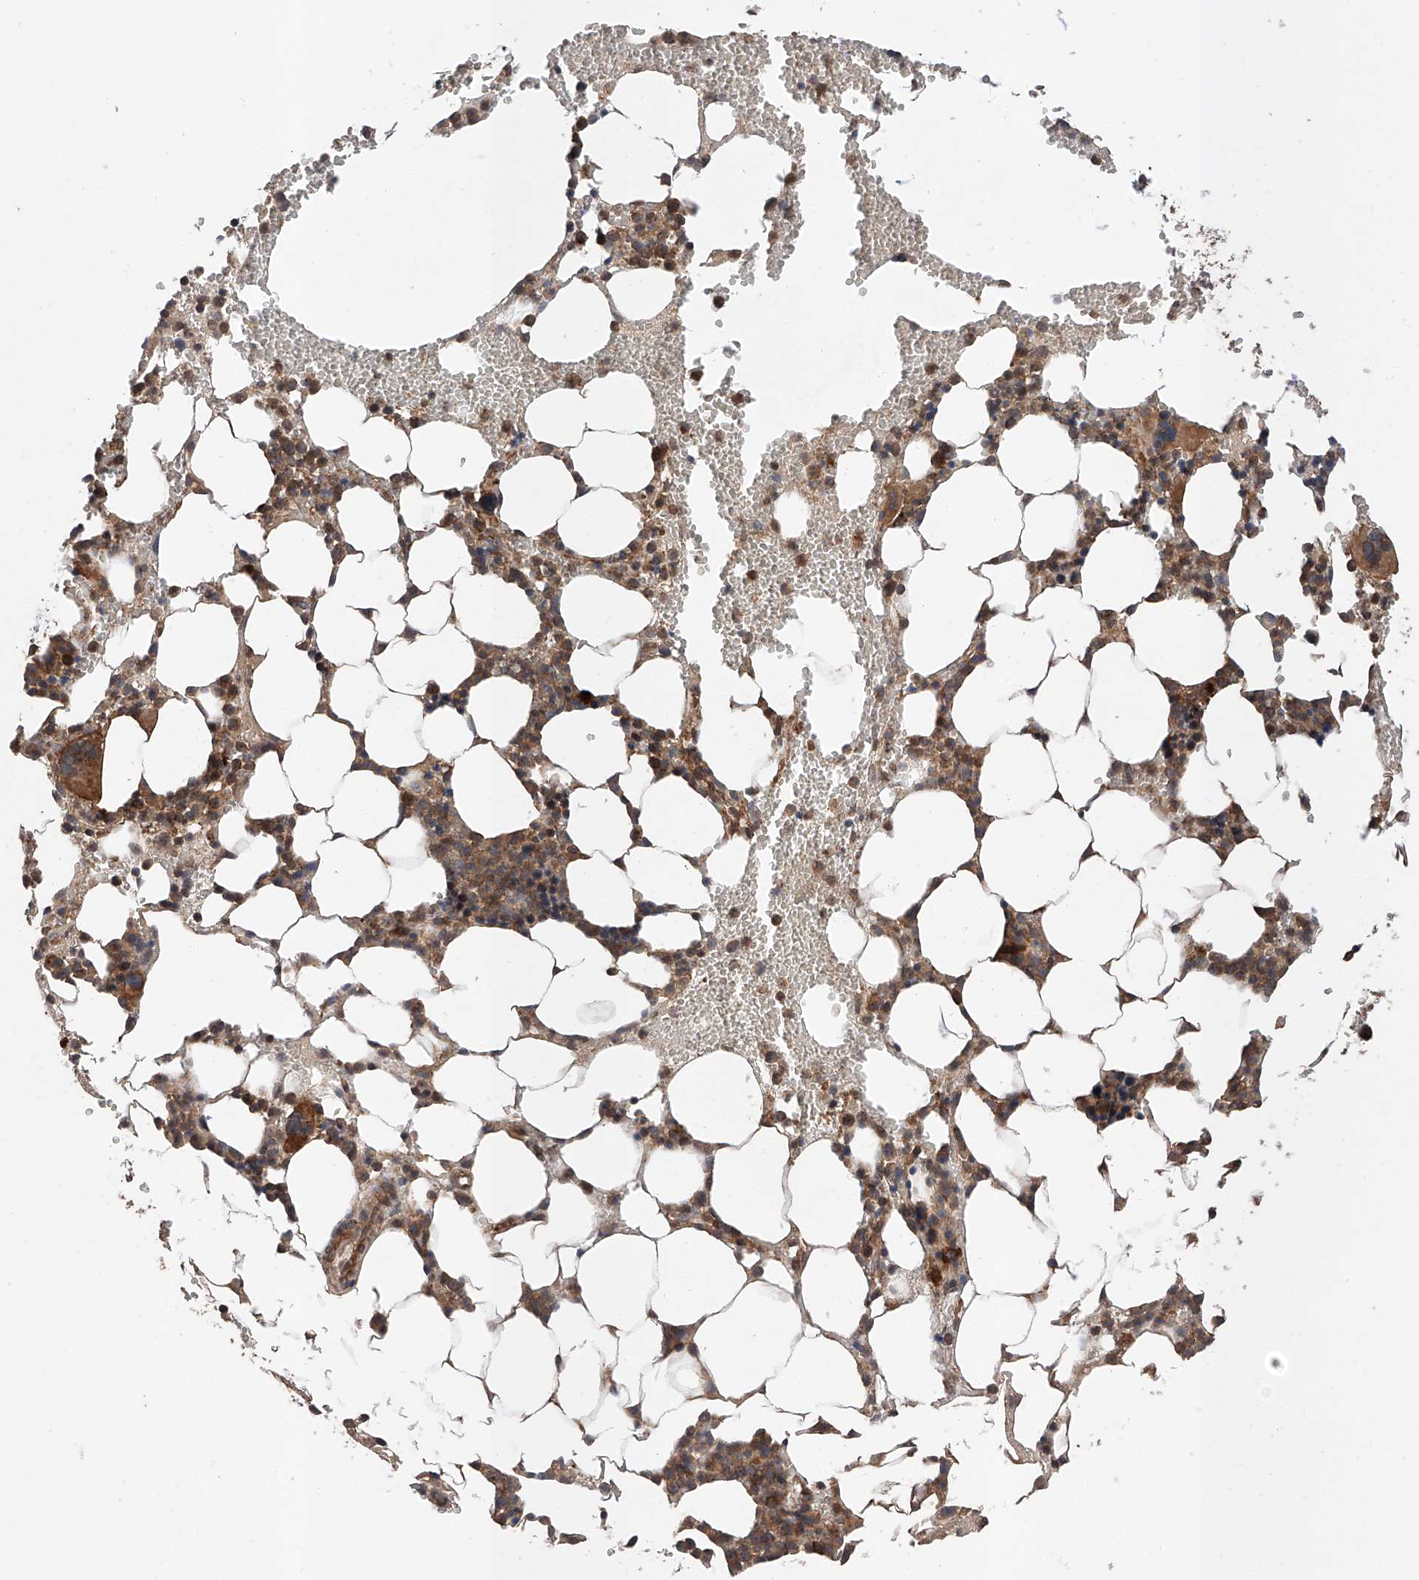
{"staining": {"intensity": "strong", "quantity": ">75%", "location": "cytoplasmic/membranous"}, "tissue": "bone marrow", "cell_type": "Hematopoietic cells", "image_type": "normal", "snomed": [{"axis": "morphology", "description": "Normal tissue, NOS"}, {"axis": "morphology", "description": "Inflammation, NOS"}, {"axis": "topography", "description": "Bone marrow"}], "caption": "An IHC photomicrograph of unremarkable tissue is shown. Protein staining in brown labels strong cytoplasmic/membranous positivity in bone marrow within hematopoietic cells.", "gene": "PISD", "patient": {"sex": "female", "age": 78}}